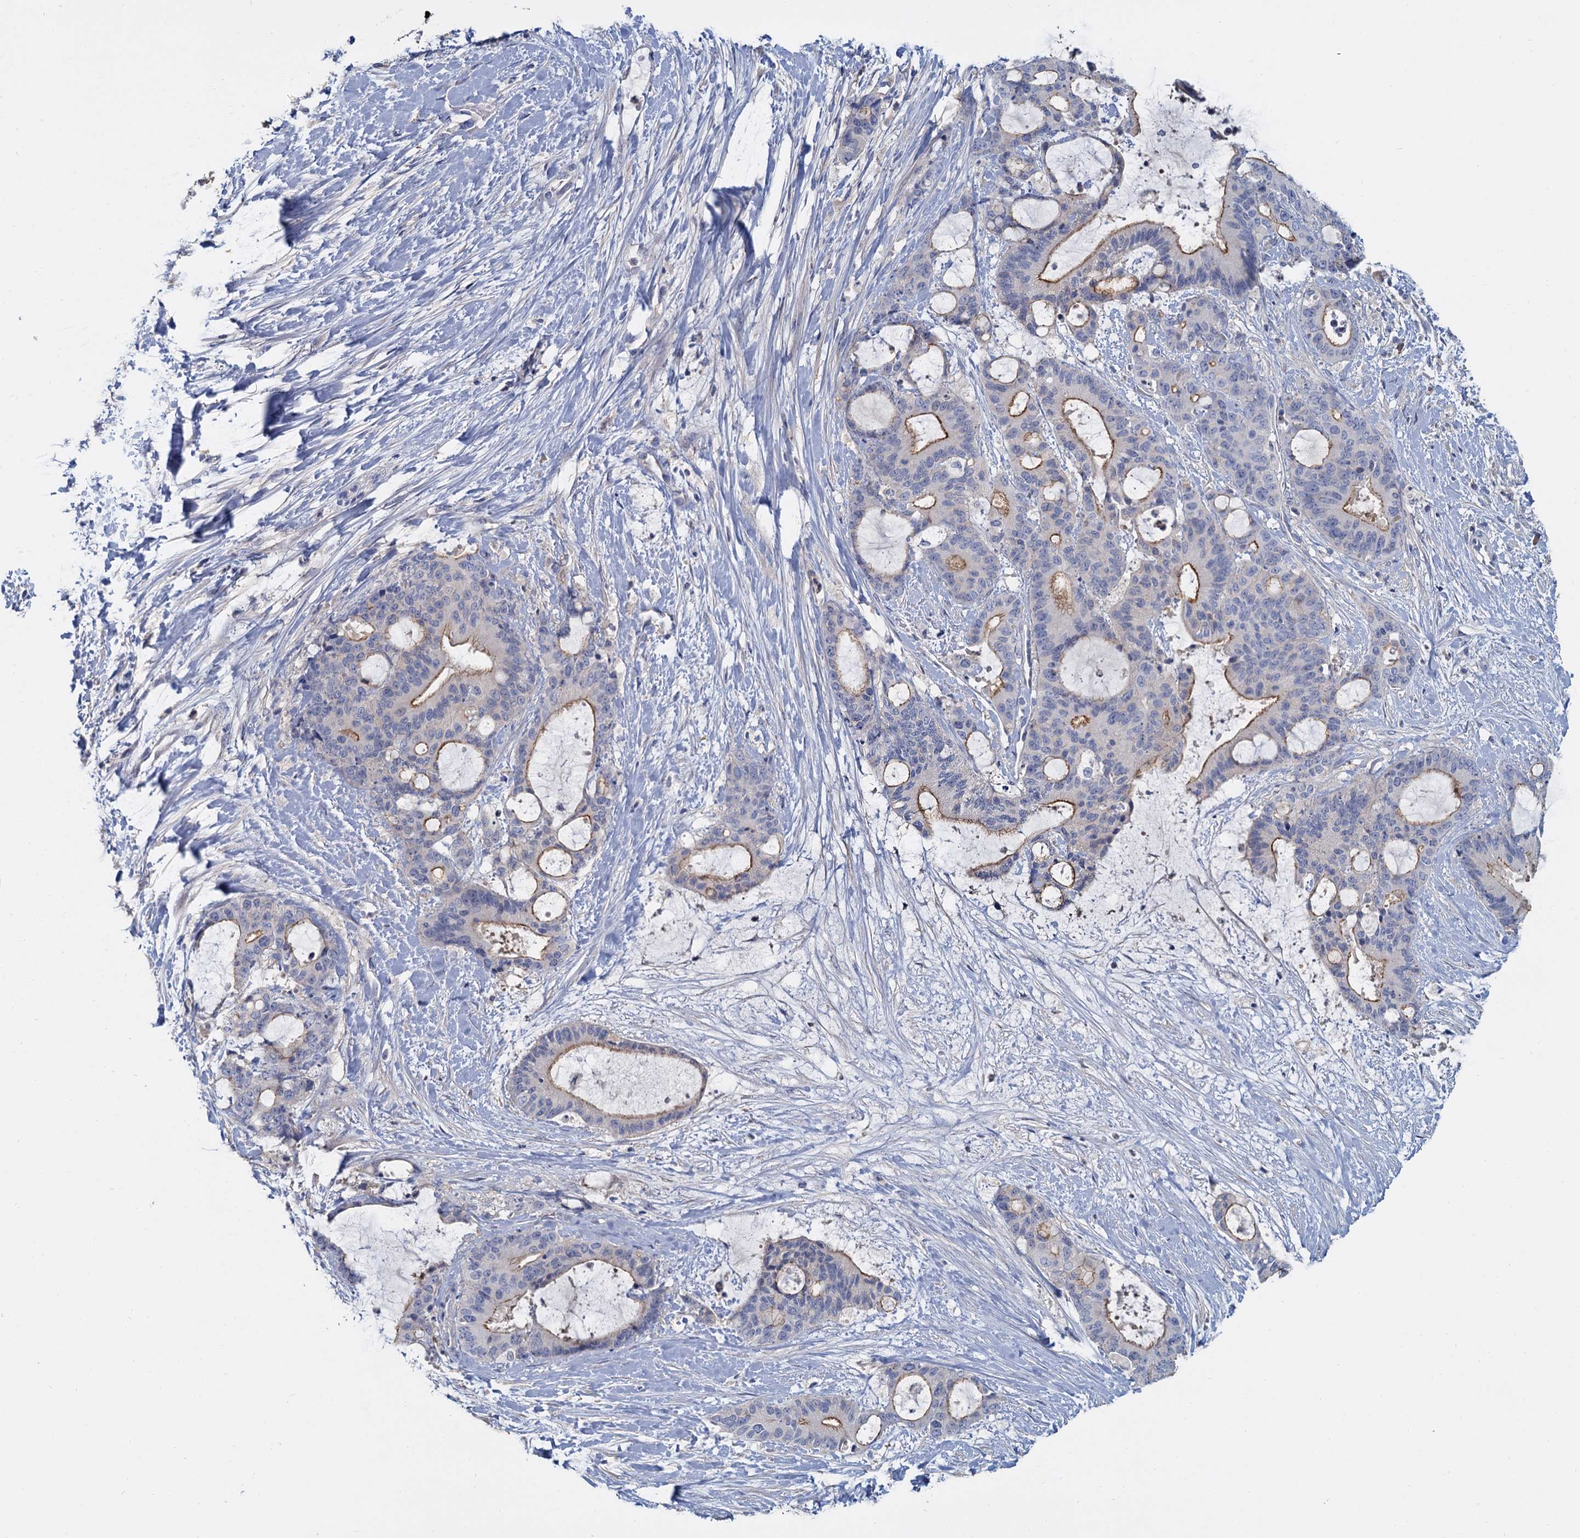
{"staining": {"intensity": "moderate", "quantity": "25%-75%", "location": "cytoplasmic/membranous"}, "tissue": "liver cancer", "cell_type": "Tumor cells", "image_type": "cancer", "snomed": [{"axis": "morphology", "description": "Normal tissue, NOS"}, {"axis": "morphology", "description": "Cholangiocarcinoma"}, {"axis": "topography", "description": "Liver"}, {"axis": "topography", "description": "Peripheral nerve tissue"}], "caption": "Cholangiocarcinoma (liver) stained with DAB immunohistochemistry displays medium levels of moderate cytoplasmic/membranous staining in about 25%-75% of tumor cells.", "gene": "ACSM3", "patient": {"sex": "female", "age": 73}}